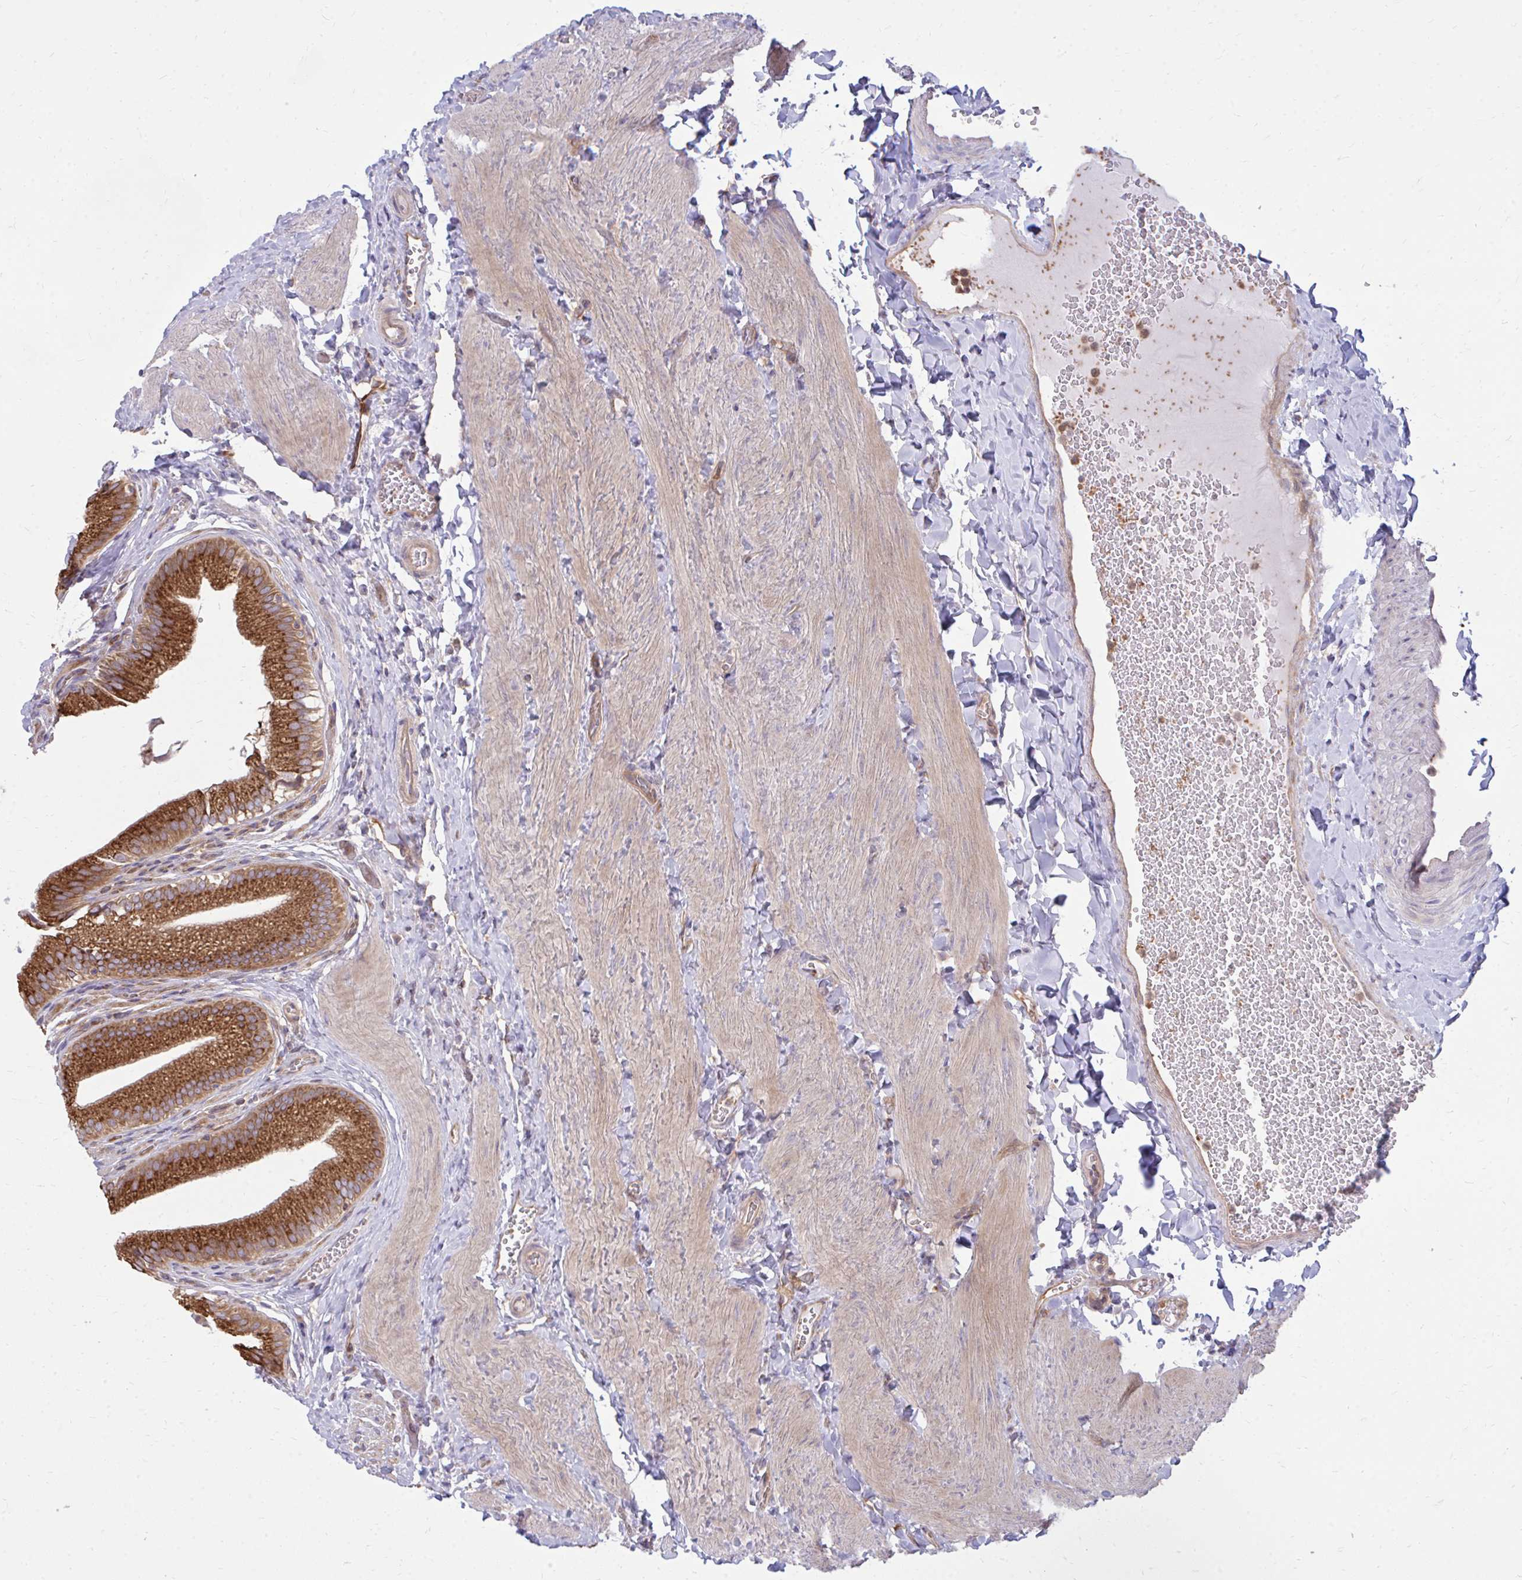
{"staining": {"intensity": "strong", "quantity": ">75%", "location": "cytoplasmic/membranous"}, "tissue": "gallbladder", "cell_type": "Glandular cells", "image_type": "normal", "snomed": [{"axis": "morphology", "description": "Normal tissue, NOS"}, {"axis": "topography", "description": "Gallbladder"}, {"axis": "topography", "description": "Peripheral nerve tissue"}], "caption": "An IHC image of normal tissue is shown. Protein staining in brown highlights strong cytoplasmic/membranous positivity in gallbladder within glandular cells. (DAB (3,3'-diaminobenzidine) = brown stain, brightfield microscopy at high magnification).", "gene": "ASAP1", "patient": {"sex": "male", "age": 17}}